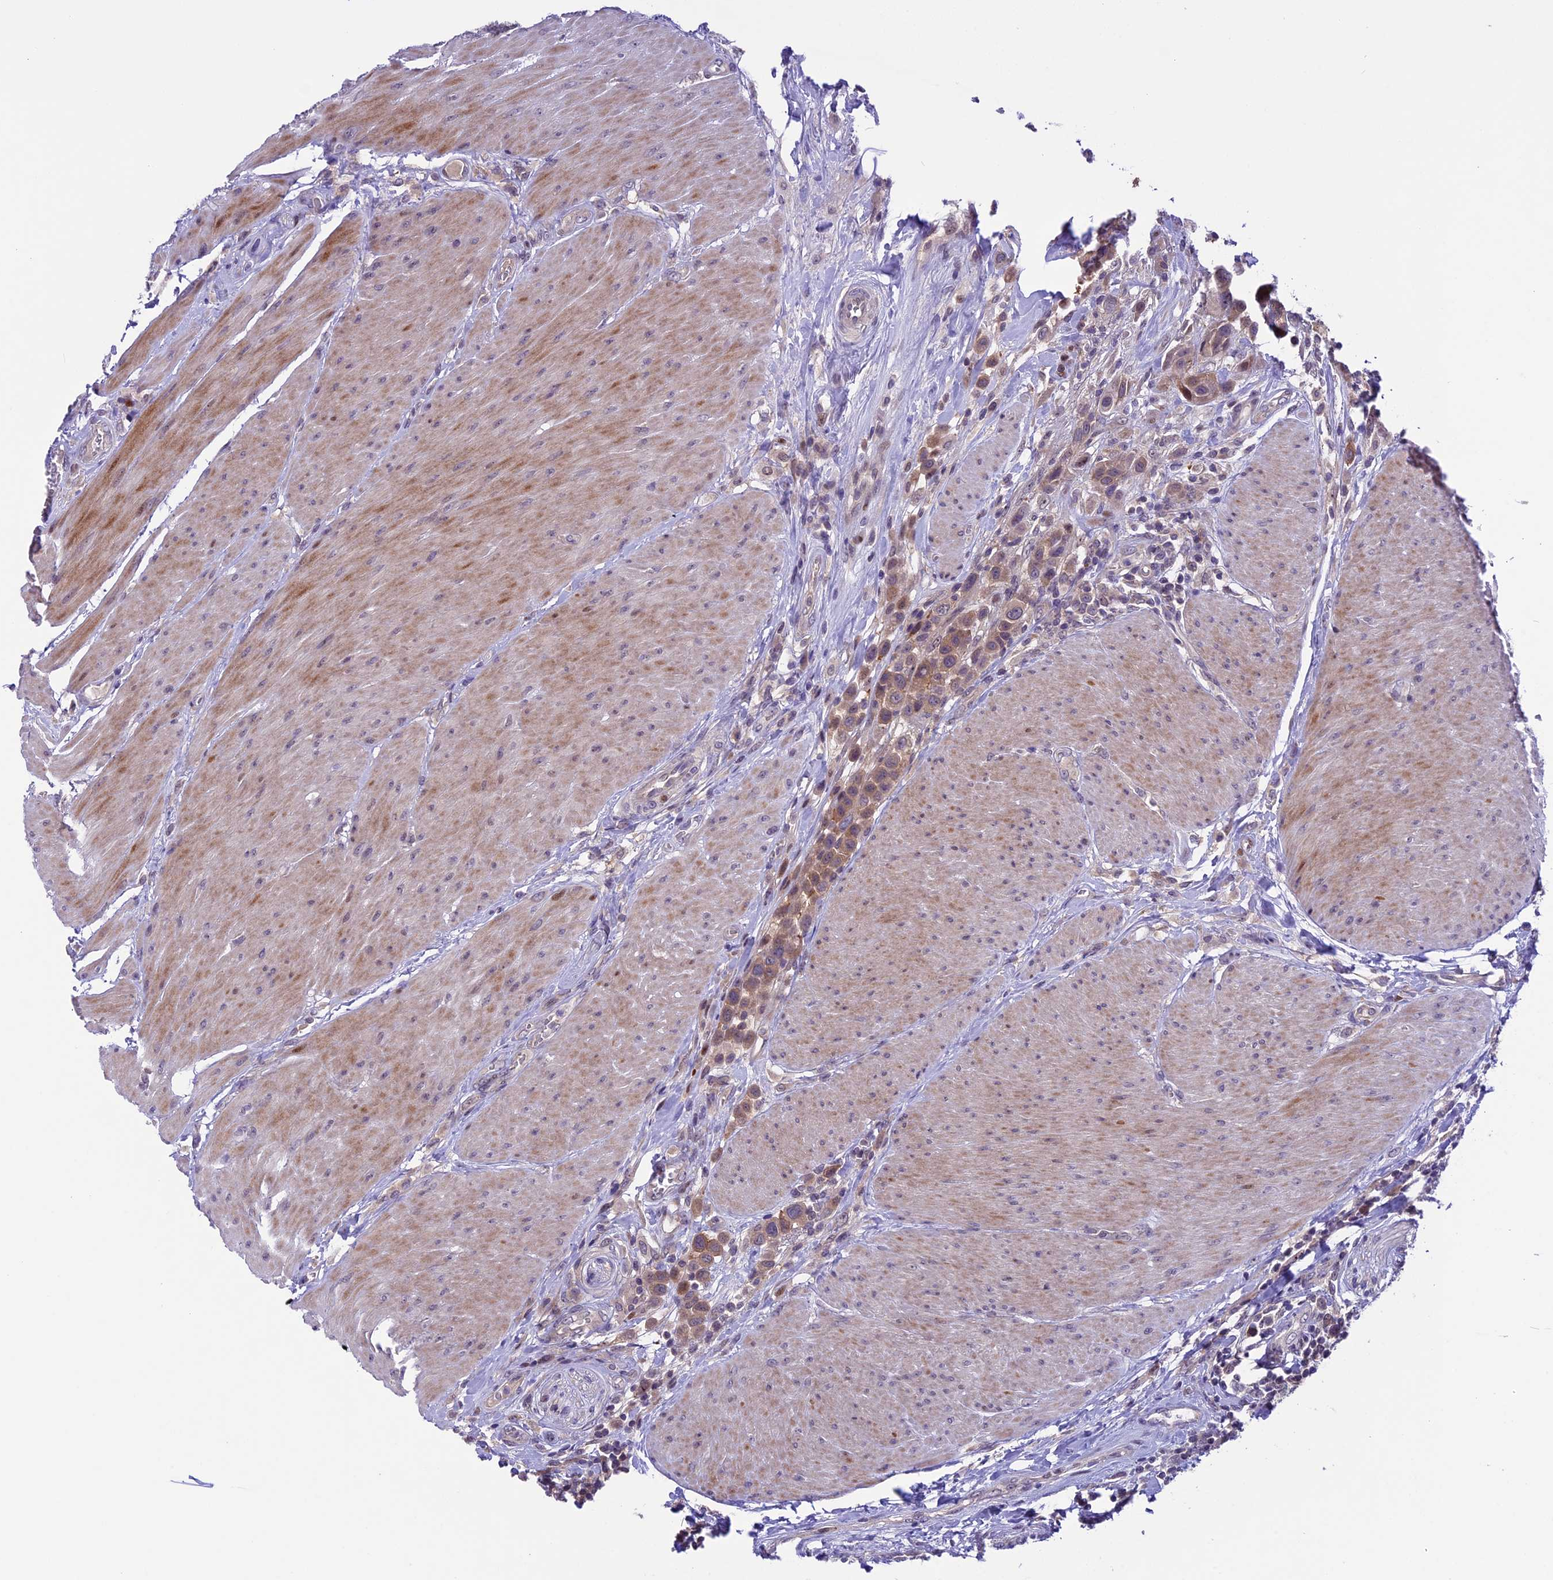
{"staining": {"intensity": "moderate", "quantity": ">75%", "location": "cytoplasmic/membranous"}, "tissue": "urothelial cancer", "cell_type": "Tumor cells", "image_type": "cancer", "snomed": [{"axis": "morphology", "description": "Urothelial carcinoma, High grade"}, {"axis": "topography", "description": "Urinary bladder"}], "caption": "Urothelial carcinoma (high-grade) stained with immunohistochemistry displays moderate cytoplasmic/membranous expression in about >75% of tumor cells.", "gene": "XKR7", "patient": {"sex": "male", "age": 50}}